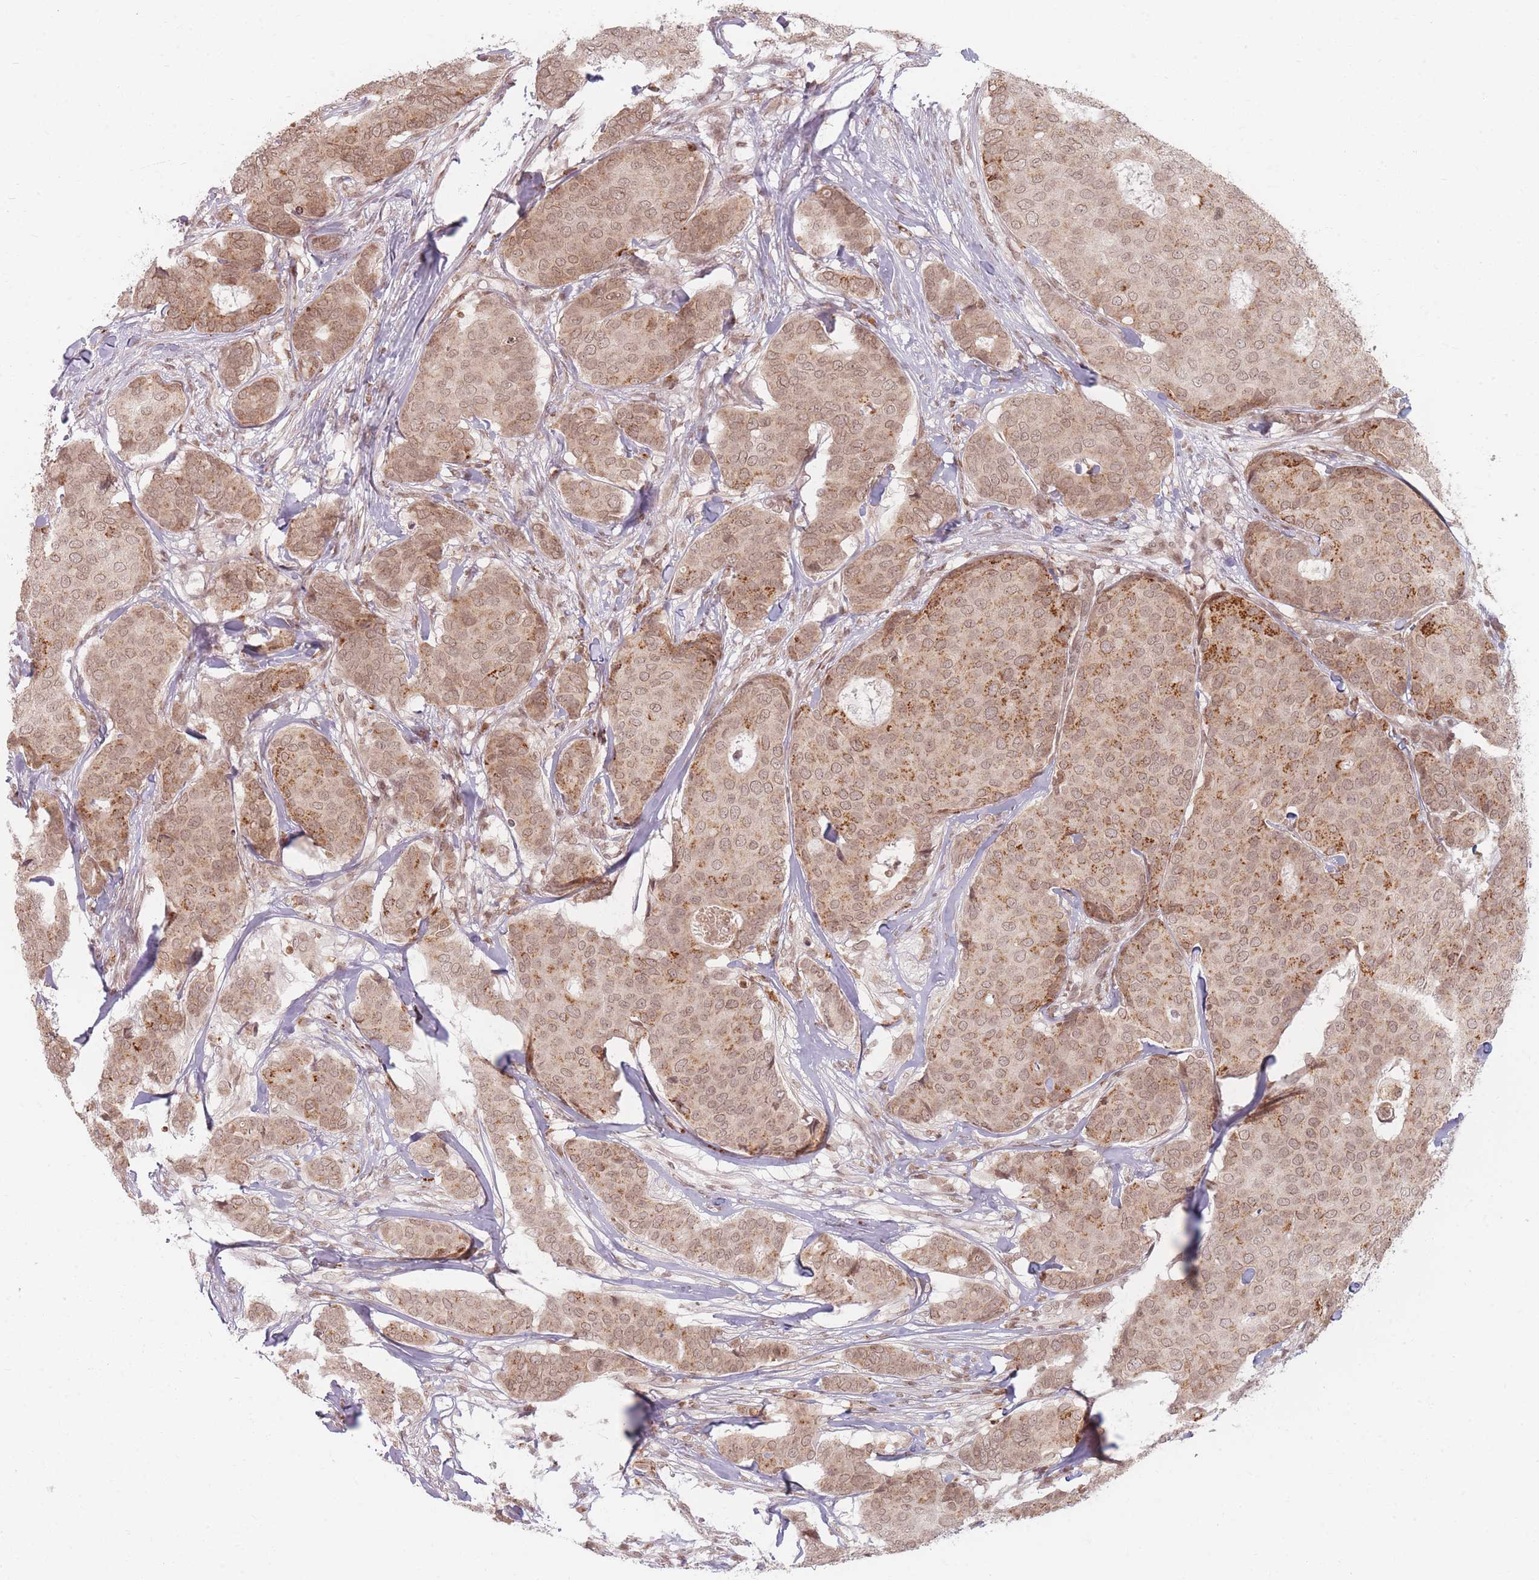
{"staining": {"intensity": "moderate", "quantity": ">75%", "location": "cytoplasmic/membranous,nuclear"}, "tissue": "breast cancer", "cell_type": "Tumor cells", "image_type": "cancer", "snomed": [{"axis": "morphology", "description": "Duct carcinoma"}, {"axis": "topography", "description": "Breast"}], "caption": "The micrograph reveals a brown stain indicating the presence of a protein in the cytoplasmic/membranous and nuclear of tumor cells in breast infiltrating ductal carcinoma. (Brightfield microscopy of DAB IHC at high magnification).", "gene": "SPATA45", "patient": {"sex": "female", "age": 75}}